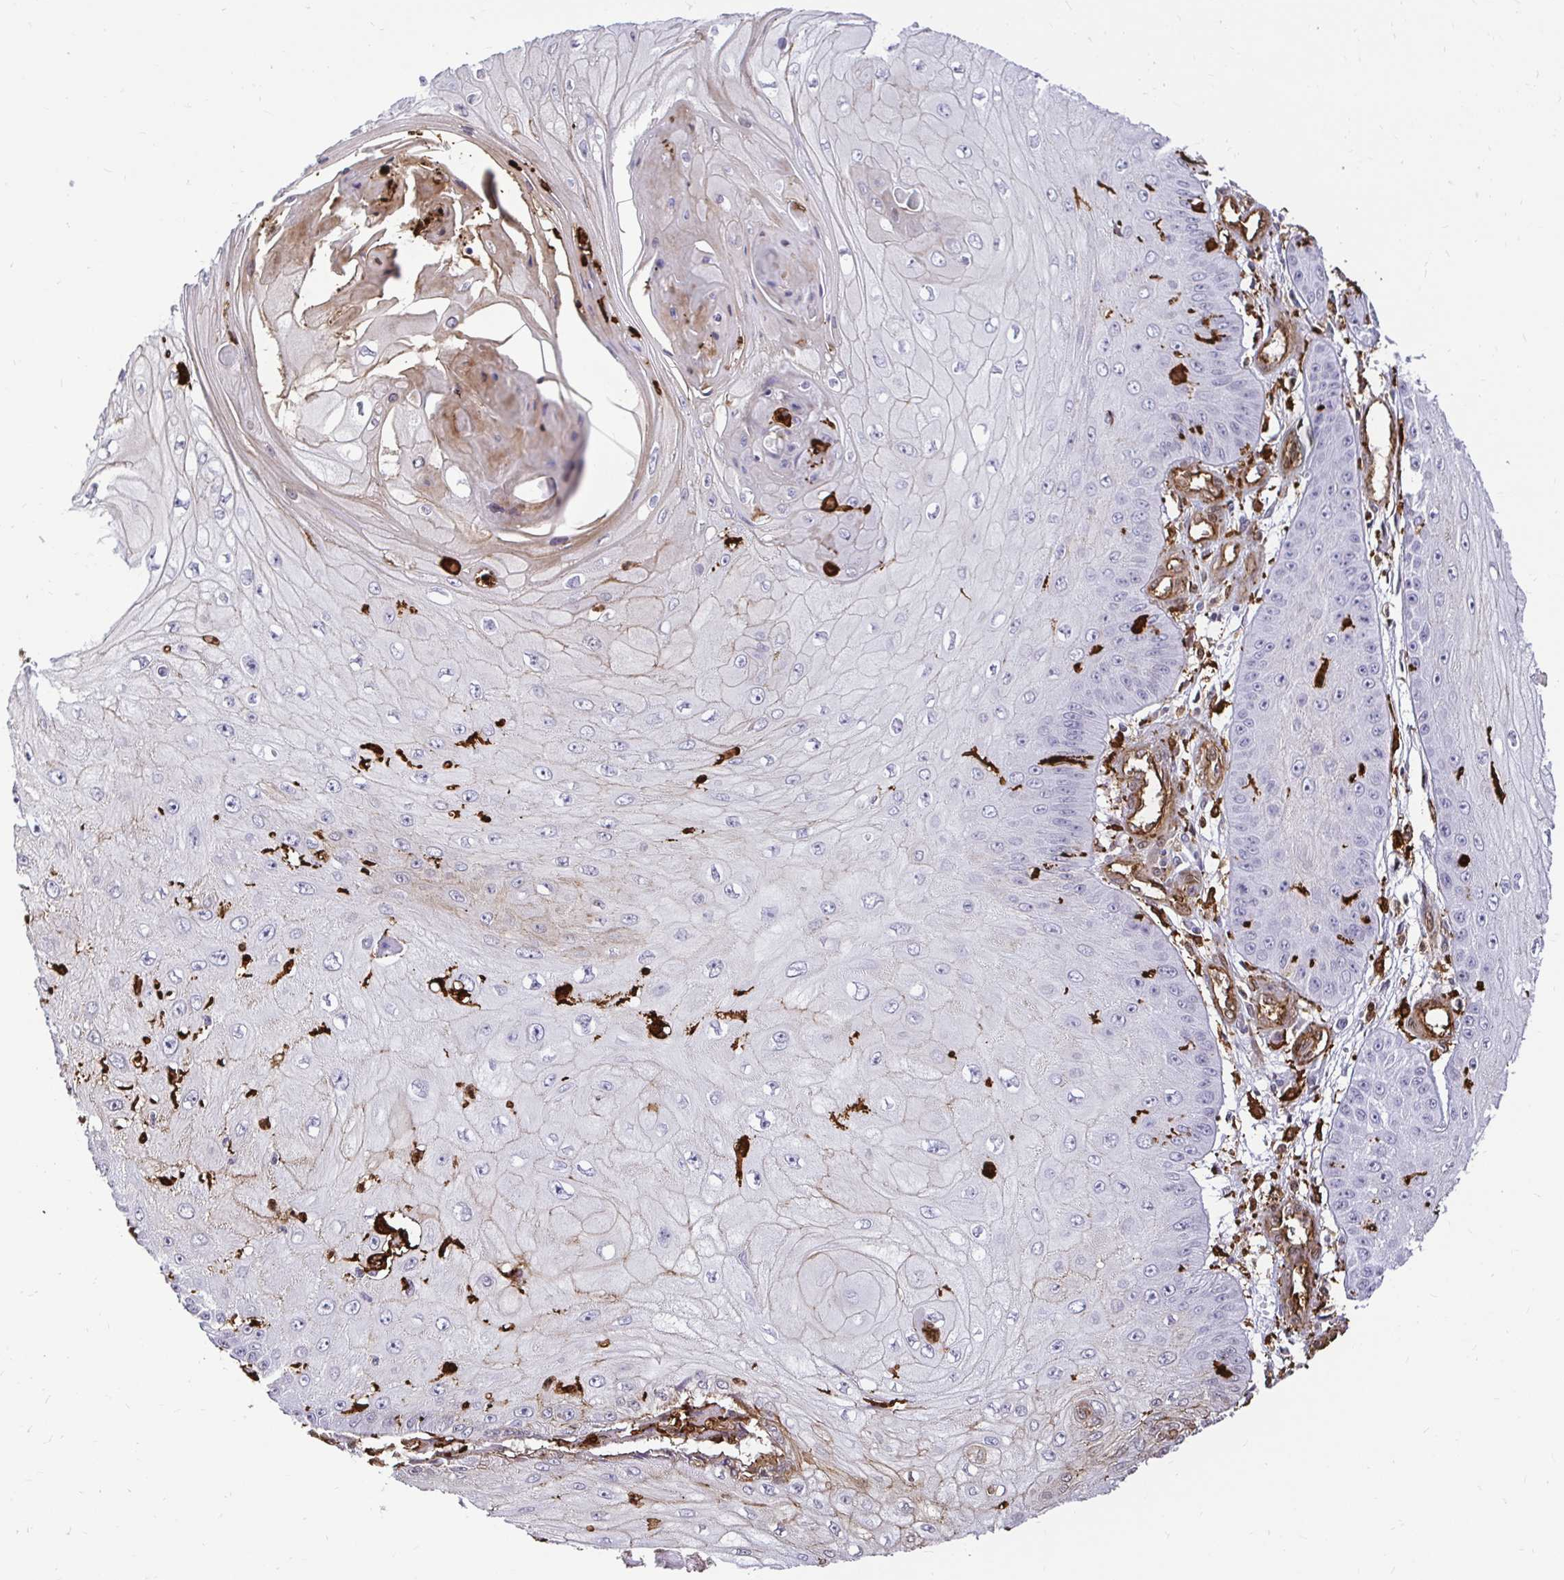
{"staining": {"intensity": "negative", "quantity": "none", "location": "none"}, "tissue": "skin cancer", "cell_type": "Tumor cells", "image_type": "cancer", "snomed": [{"axis": "morphology", "description": "Squamous cell carcinoma, NOS"}, {"axis": "topography", "description": "Skin"}], "caption": "A high-resolution histopathology image shows immunohistochemistry staining of squamous cell carcinoma (skin), which displays no significant expression in tumor cells.", "gene": "GSN", "patient": {"sex": "male", "age": 70}}